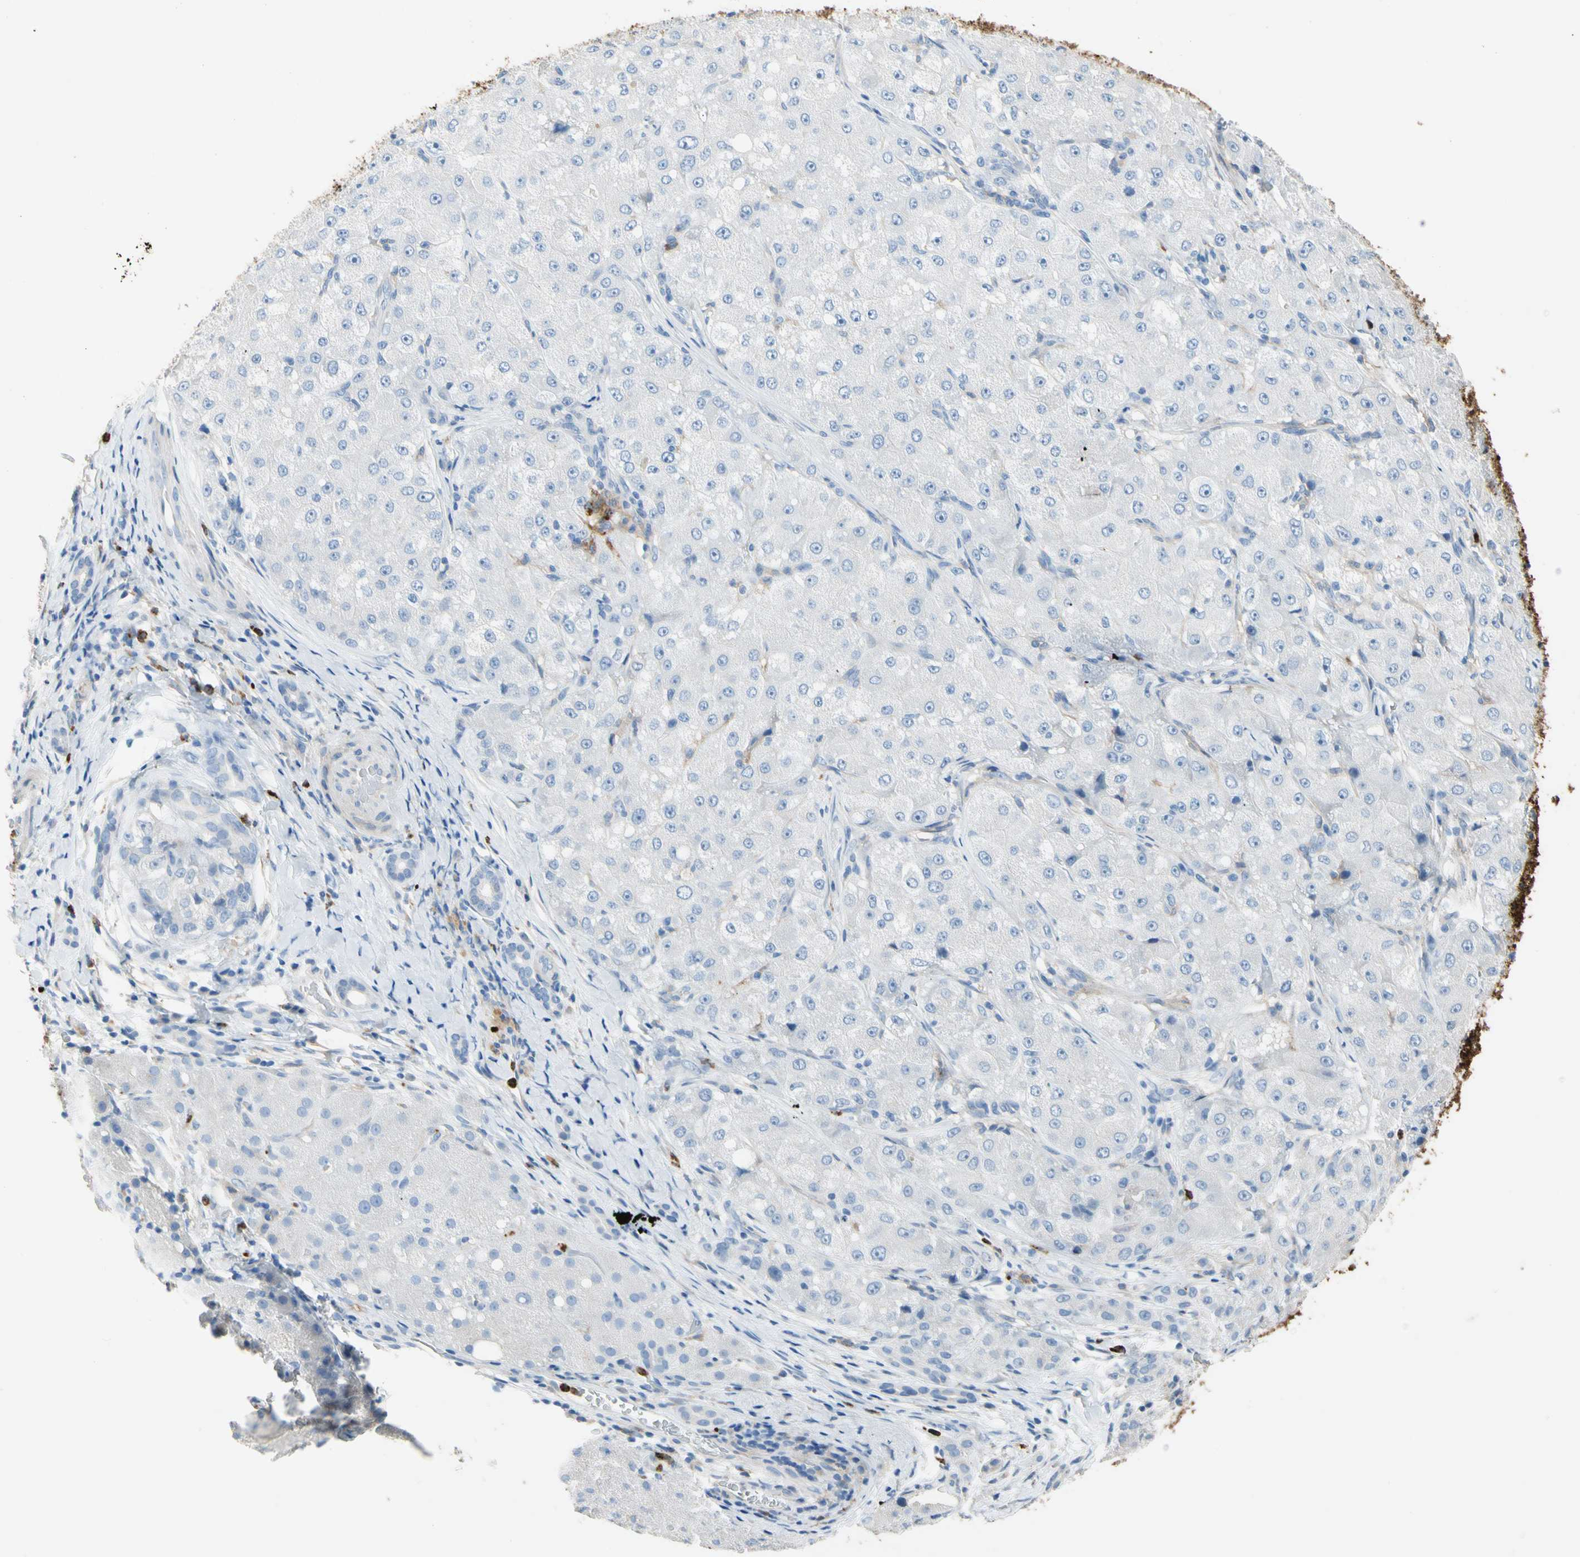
{"staining": {"intensity": "negative", "quantity": "none", "location": "none"}, "tissue": "liver cancer", "cell_type": "Tumor cells", "image_type": "cancer", "snomed": [{"axis": "morphology", "description": "Carcinoma, Hepatocellular, NOS"}, {"axis": "topography", "description": "Liver"}], "caption": "The image demonstrates no staining of tumor cells in liver cancer.", "gene": "CLEC4A", "patient": {"sex": "male", "age": 80}}